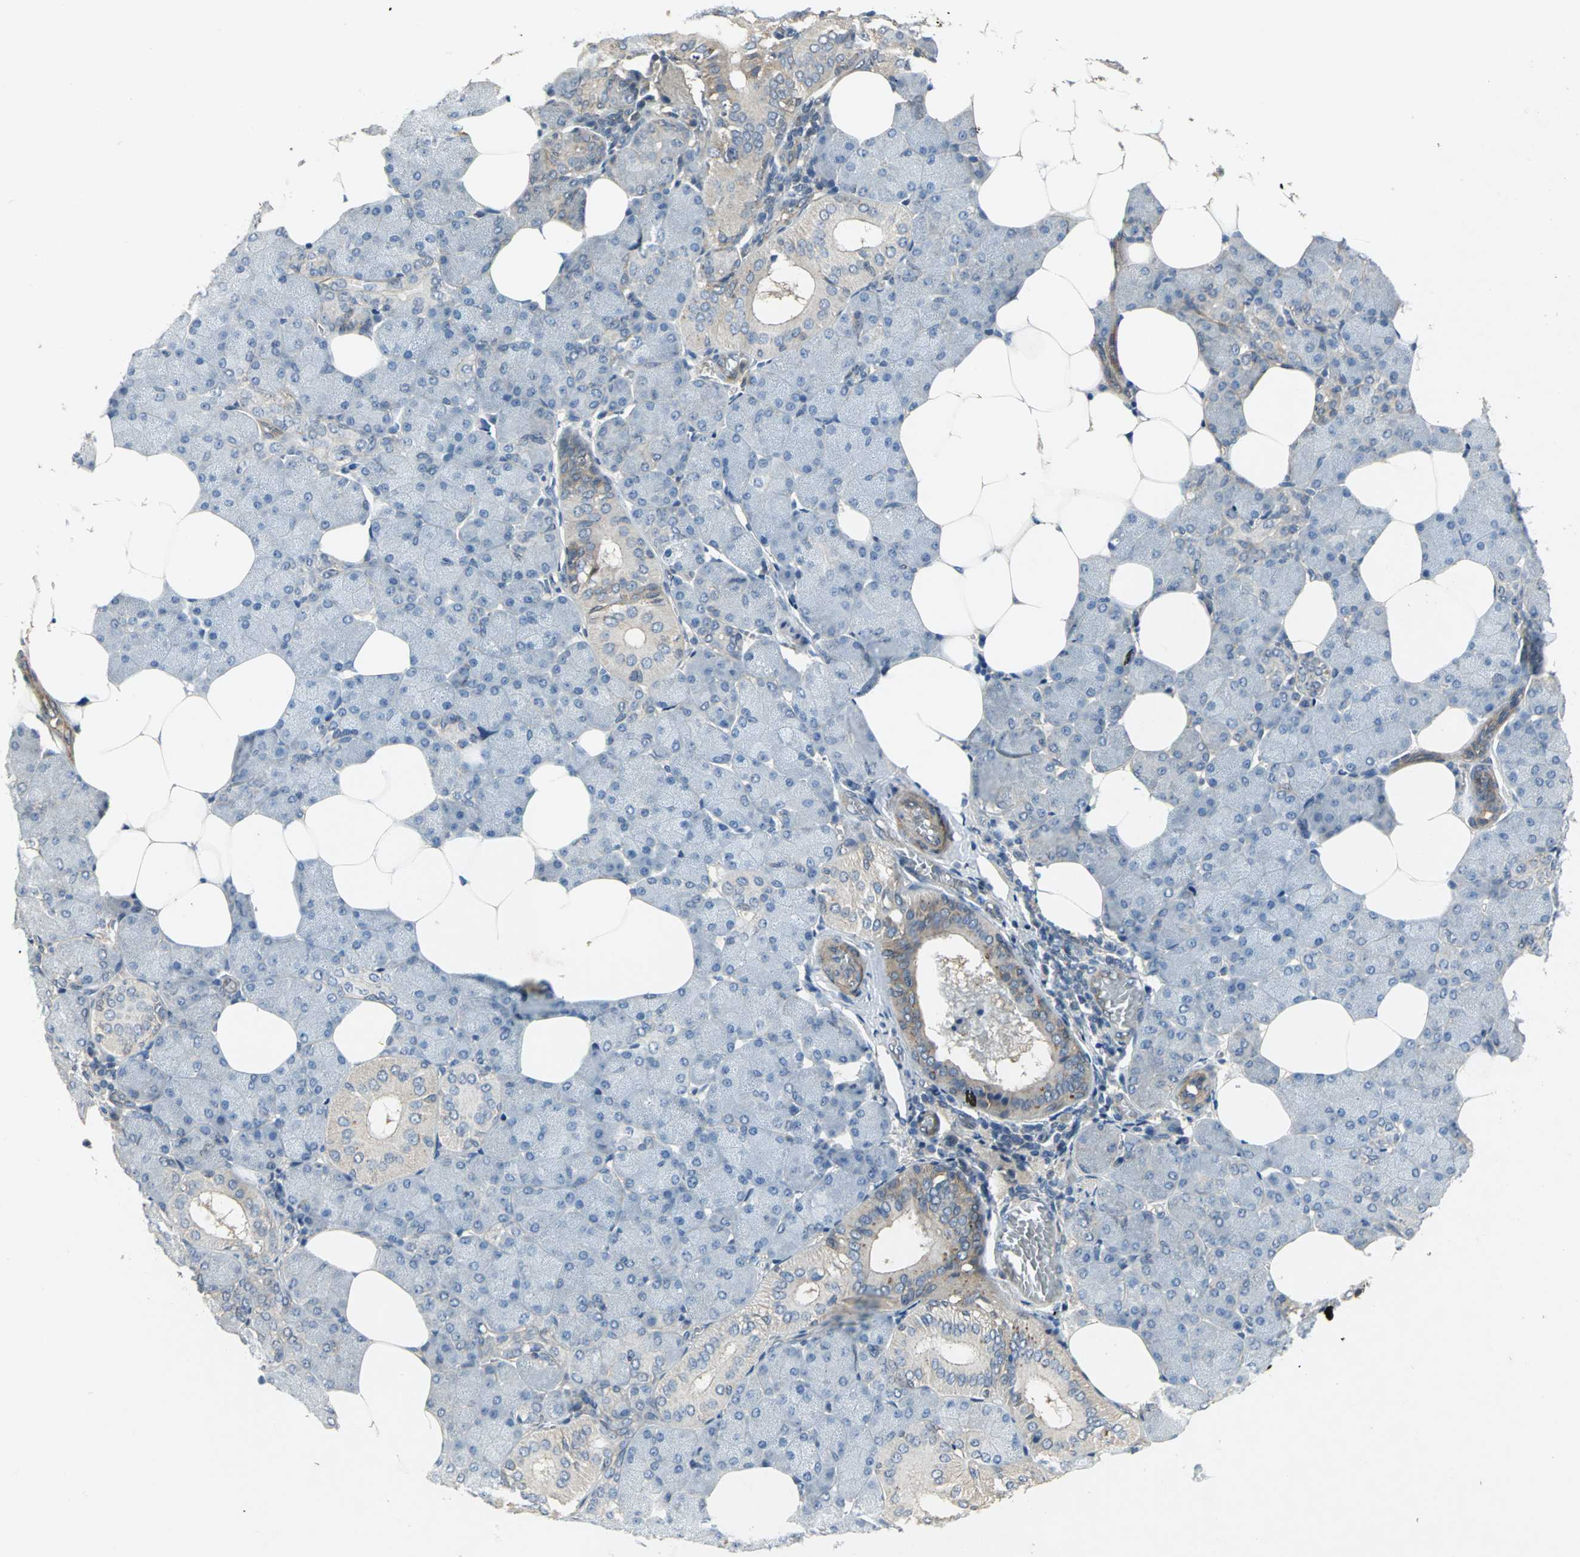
{"staining": {"intensity": "weak", "quantity": ">75%", "location": "cytoplasmic/membranous"}, "tissue": "salivary gland", "cell_type": "Glandular cells", "image_type": "normal", "snomed": [{"axis": "morphology", "description": "Normal tissue, NOS"}, {"axis": "morphology", "description": "Adenoma, NOS"}, {"axis": "topography", "description": "Salivary gland"}], "caption": "Normal salivary gland exhibits weak cytoplasmic/membranous expression in approximately >75% of glandular cells.", "gene": "MET", "patient": {"sex": "female", "age": 32}}